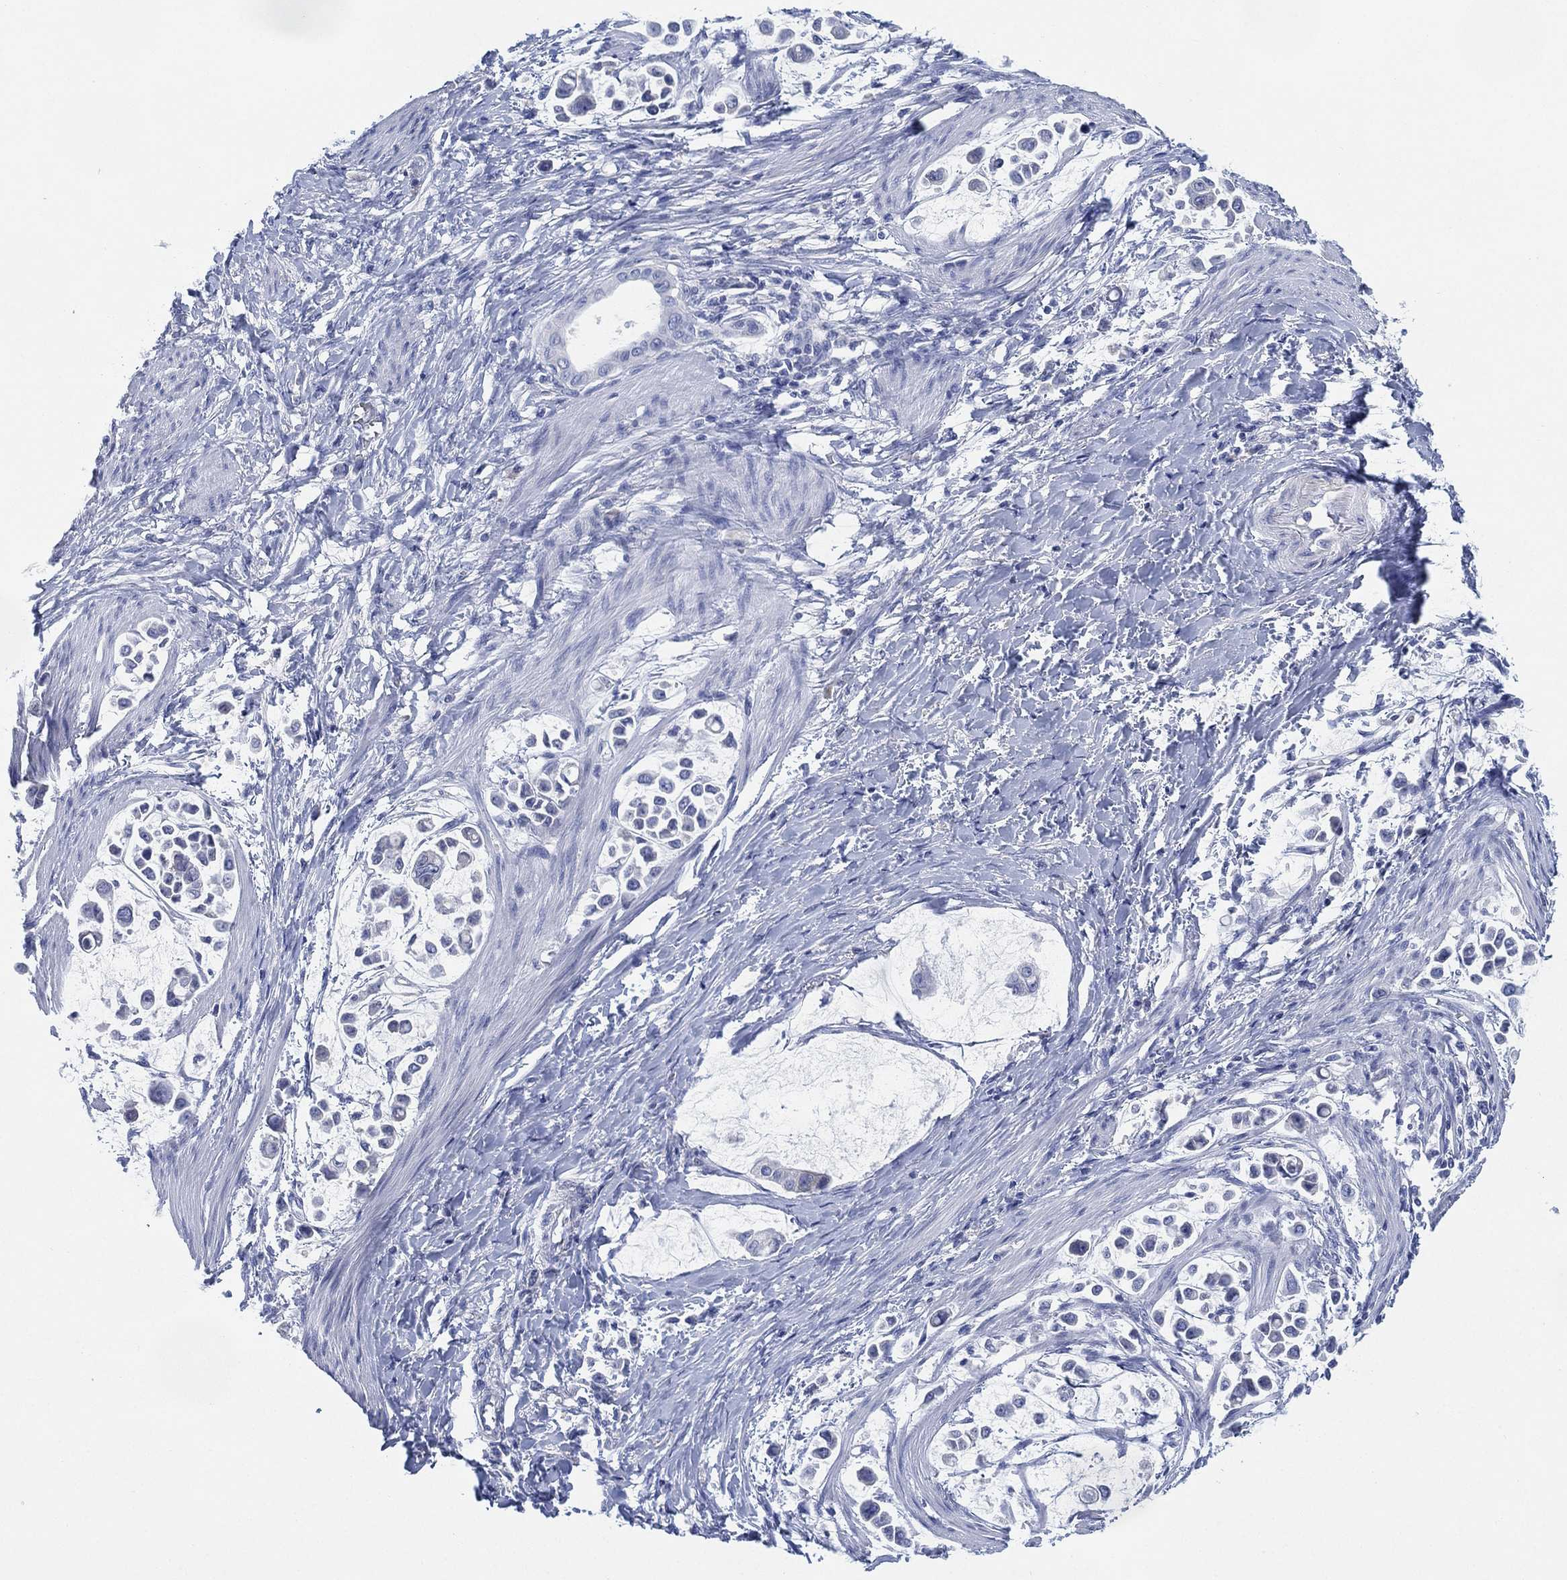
{"staining": {"intensity": "negative", "quantity": "none", "location": "none"}, "tissue": "stomach cancer", "cell_type": "Tumor cells", "image_type": "cancer", "snomed": [{"axis": "morphology", "description": "Adenocarcinoma, NOS"}, {"axis": "topography", "description": "Stomach"}], "caption": "Immunohistochemical staining of human stomach cancer reveals no significant positivity in tumor cells.", "gene": "ADAD2", "patient": {"sex": "male", "age": 82}}